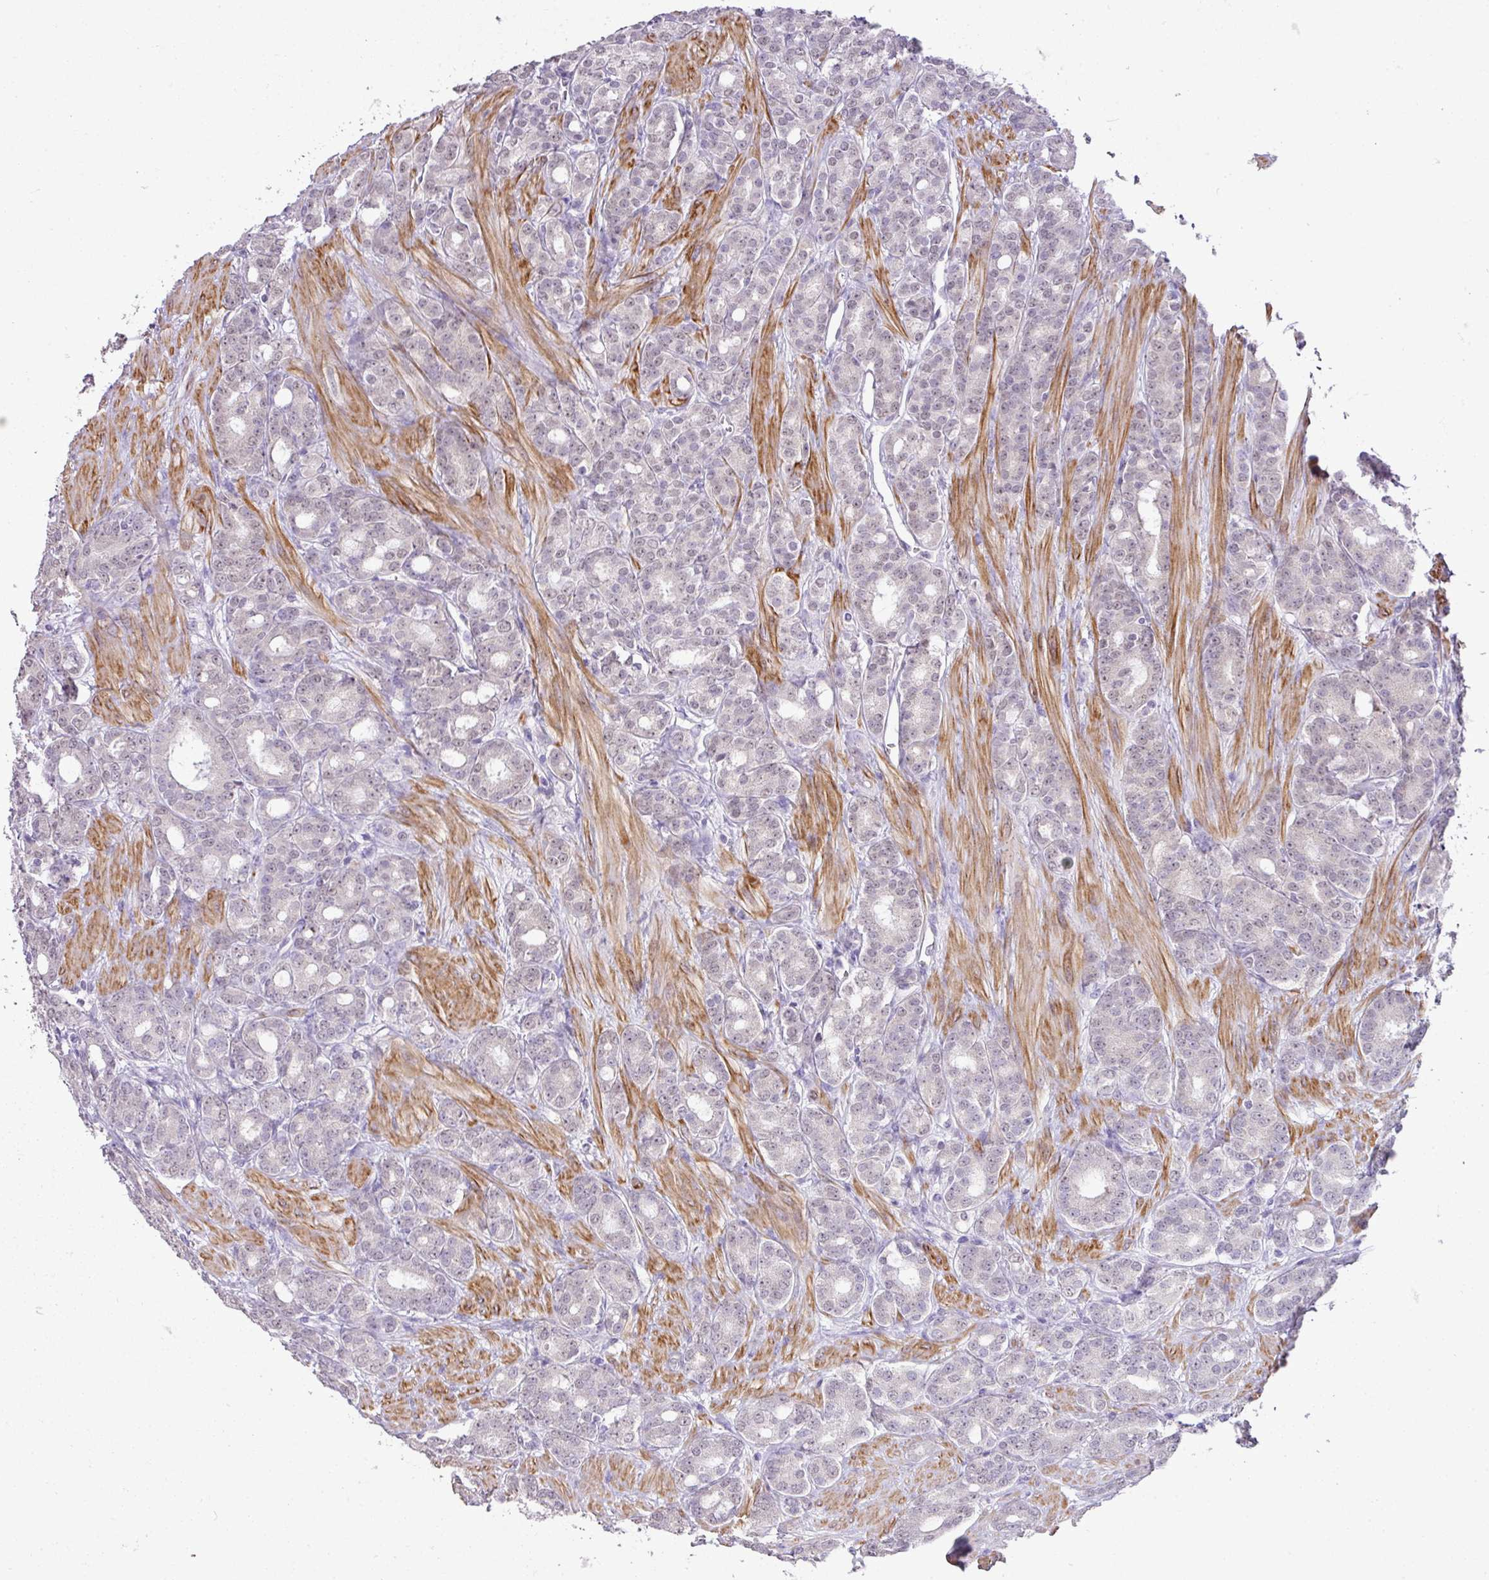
{"staining": {"intensity": "negative", "quantity": "none", "location": "none"}, "tissue": "prostate cancer", "cell_type": "Tumor cells", "image_type": "cancer", "snomed": [{"axis": "morphology", "description": "Adenocarcinoma, High grade"}, {"axis": "topography", "description": "Prostate"}], "caption": "This is a photomicrograph of immunohistochemistry staining of high-grade adenocarcinoma (prostate), which shows no staining in tumor cells.", "gene": "DIP2A", "patient": {"sex": "male", "age": 62}}